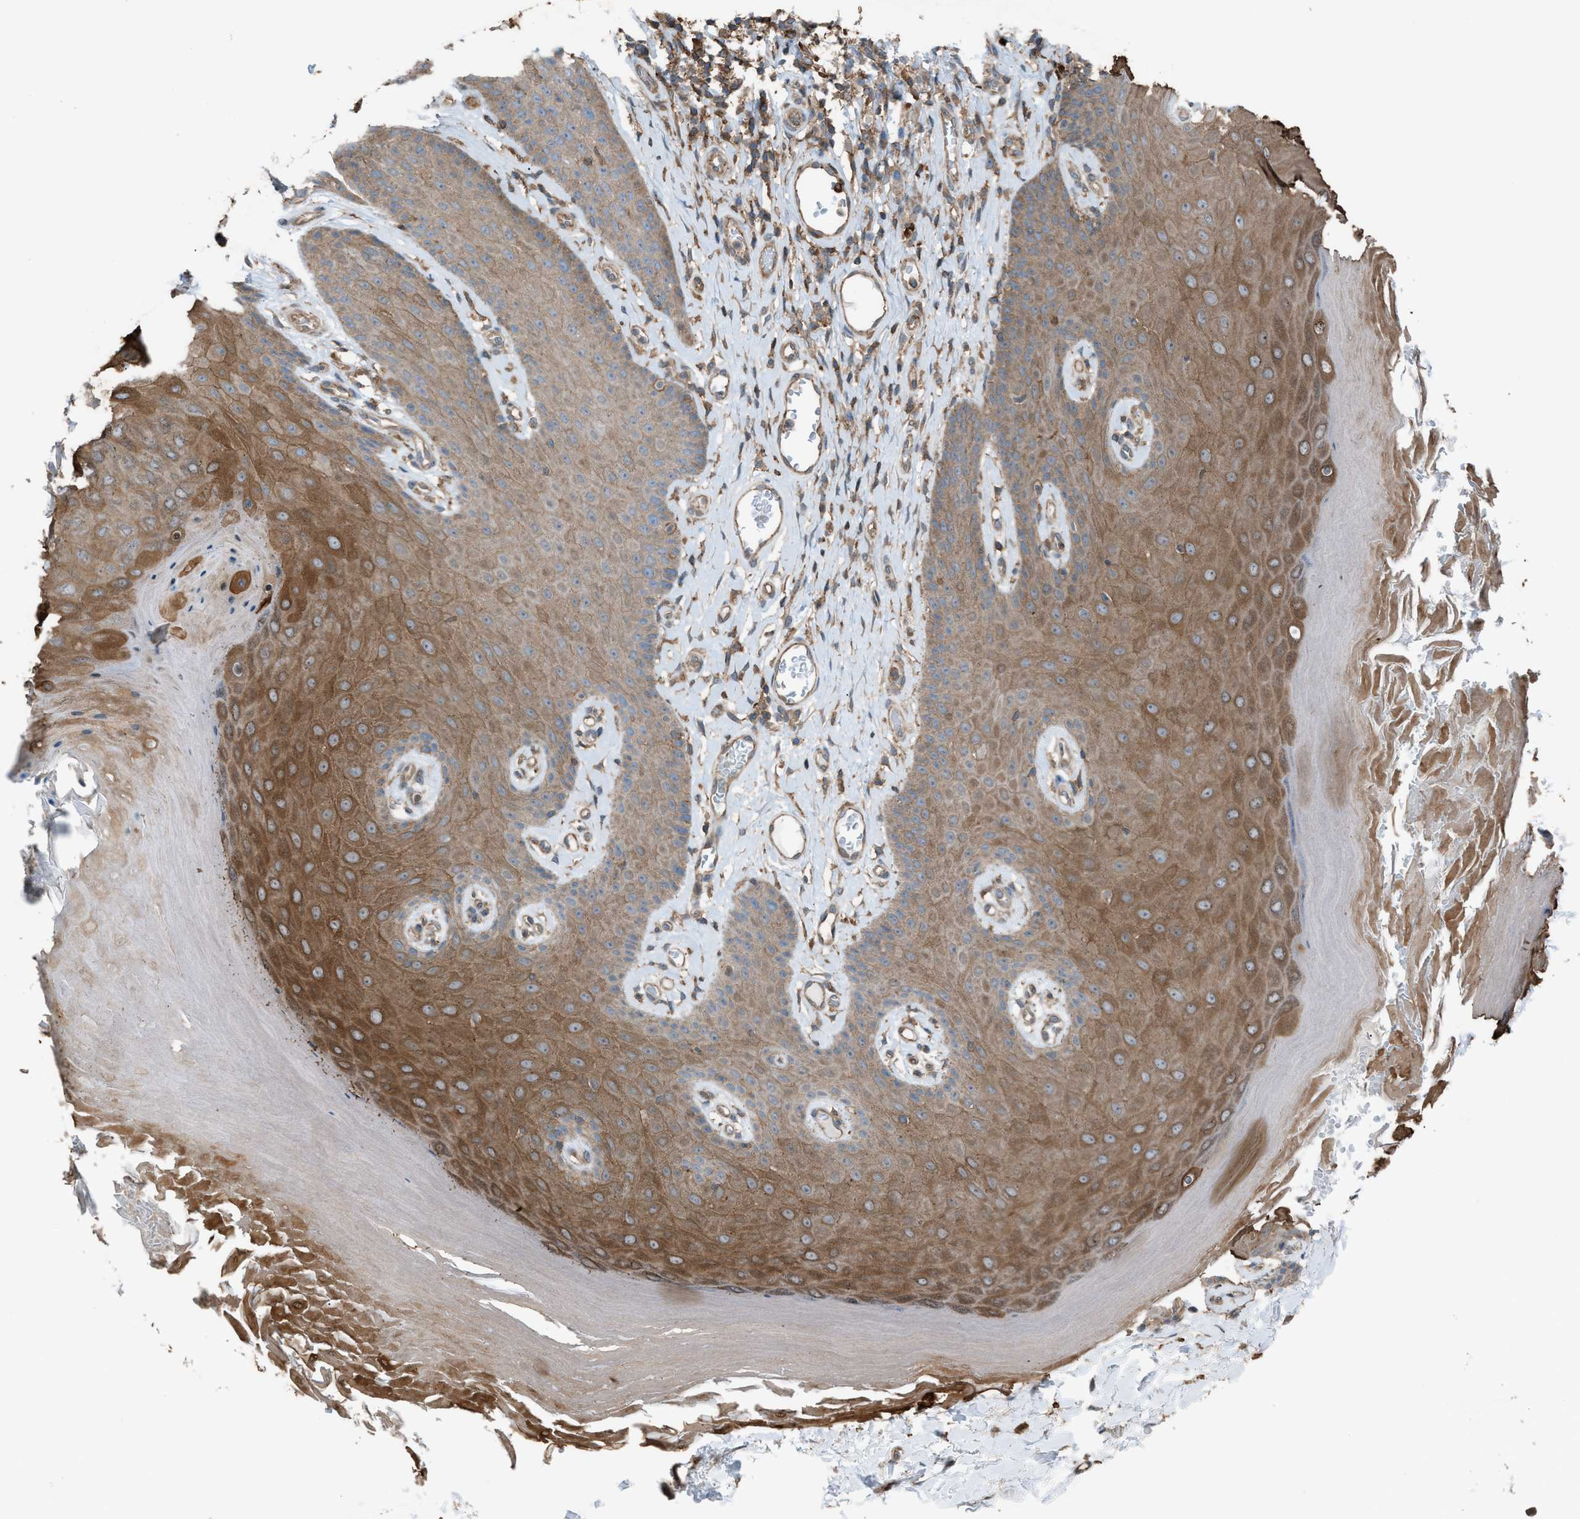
{"staining": {"intensity": "moderate", "quantity": ">75%", "location": "cytoplasmic/membranous"}, "tissue": "skin", "cell_type": "Epidermal cells", "image_type": "normal", "snomed": [{"axis": "morphology", "description": "Normal tissue, NOS"}, {"axis": "topography", "description": "Vulva"}], "caption": "High-power microscopy captured an immunohistochemistry (IHC) image of normal skin, revealing moderate cytoplasmic/membranous expression in about >75% of epidermal cells.", "gene": "DYRK1A", "patient": {"sex": "female", "age": 73}}